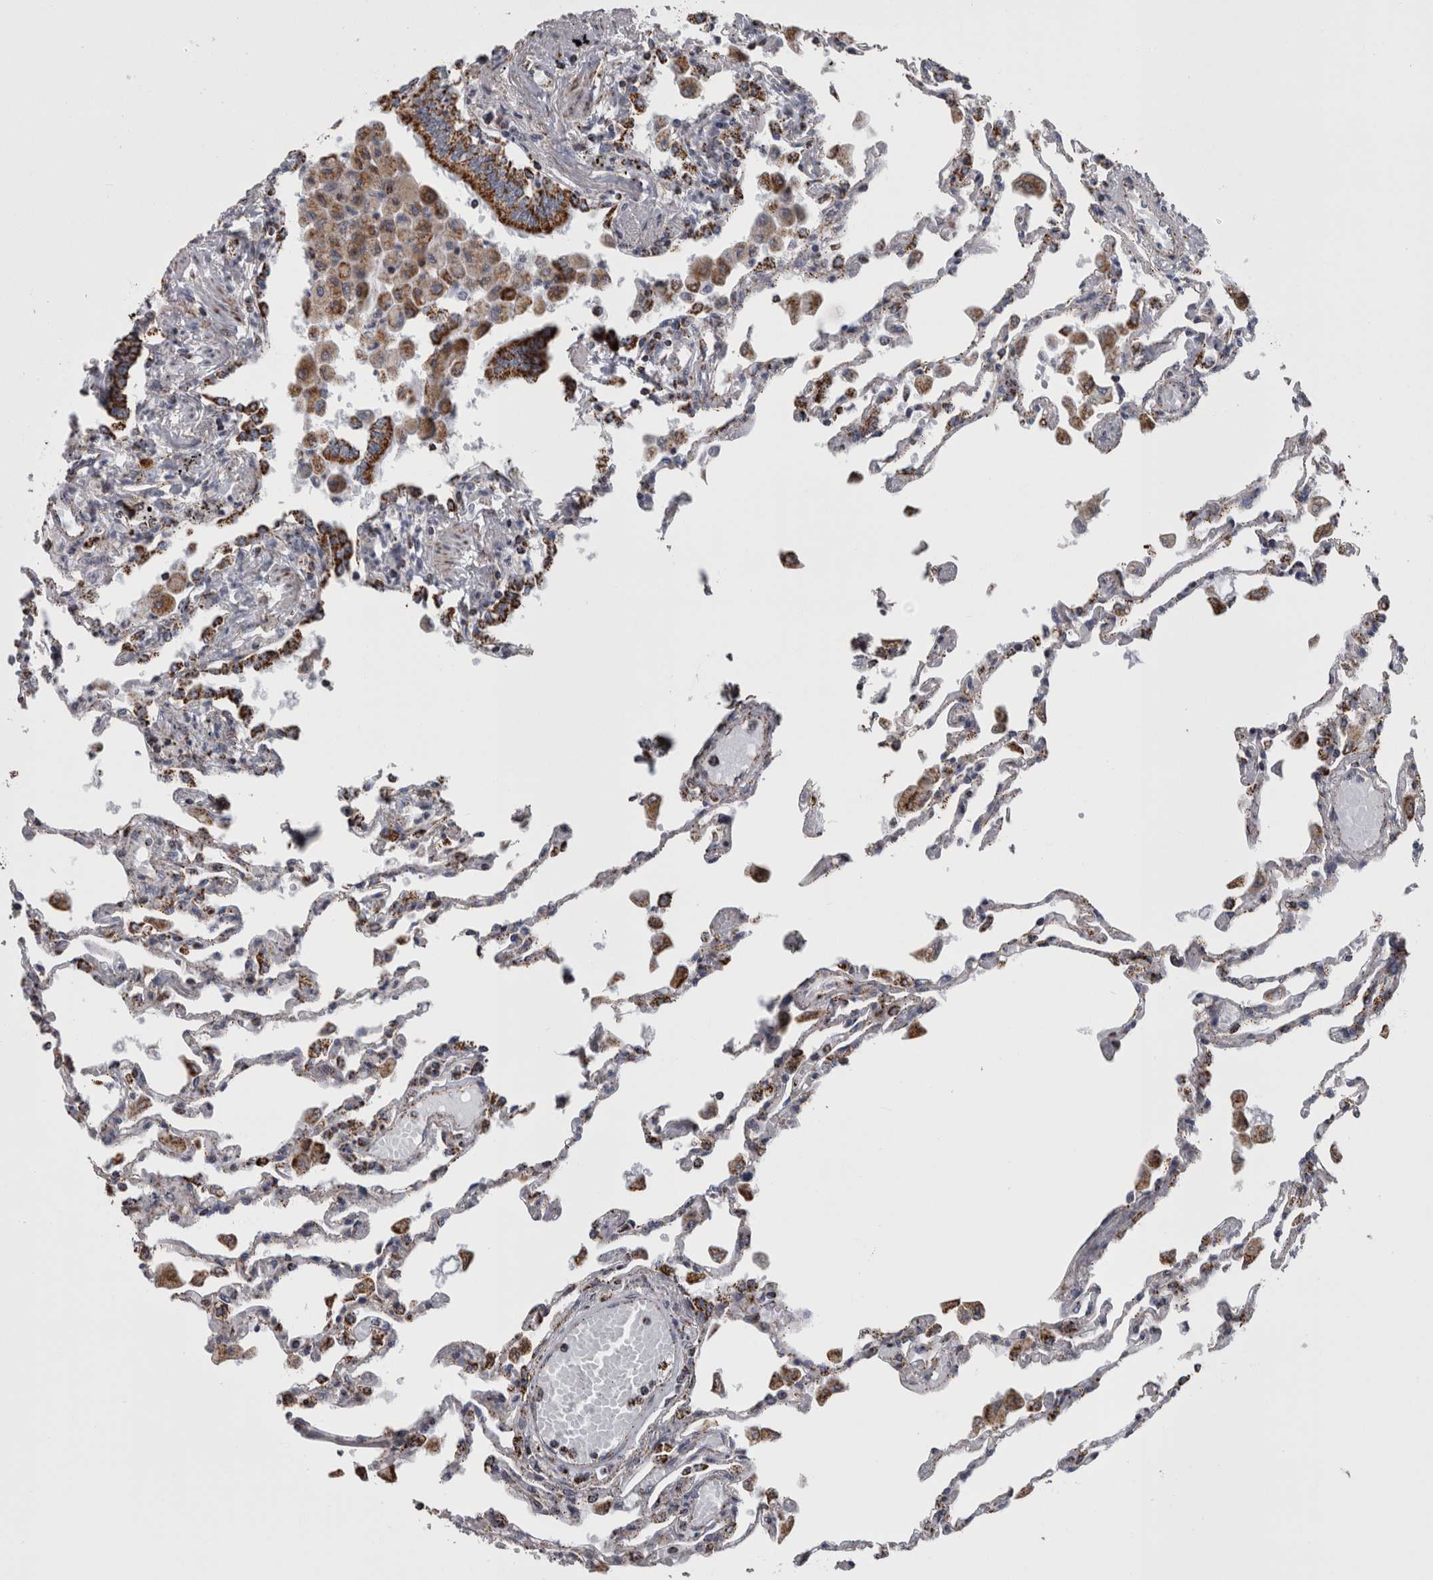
{"staining": {"intensity": "strong", "quantity": ">75%", "location": "cytoplasmic/membranous"}, "tissue": "lung", "cell_type": "Alveolar cells", "image_type": "normal", "snomed": [{"axis": "morphology", "description": "Normal tissue, NOS"}, {"axis": "topography", "description": "Bronchus"}, {"axis": "topography", "description": "Lung"}], "caption": "DAB immunohistochemical staining of normal human lung reveals strong cytoplasmic/membranous protein expression in about >75% of alveolar cells.", "gene": "MDH2", "patient": {"sex": "female", "age": 49}}